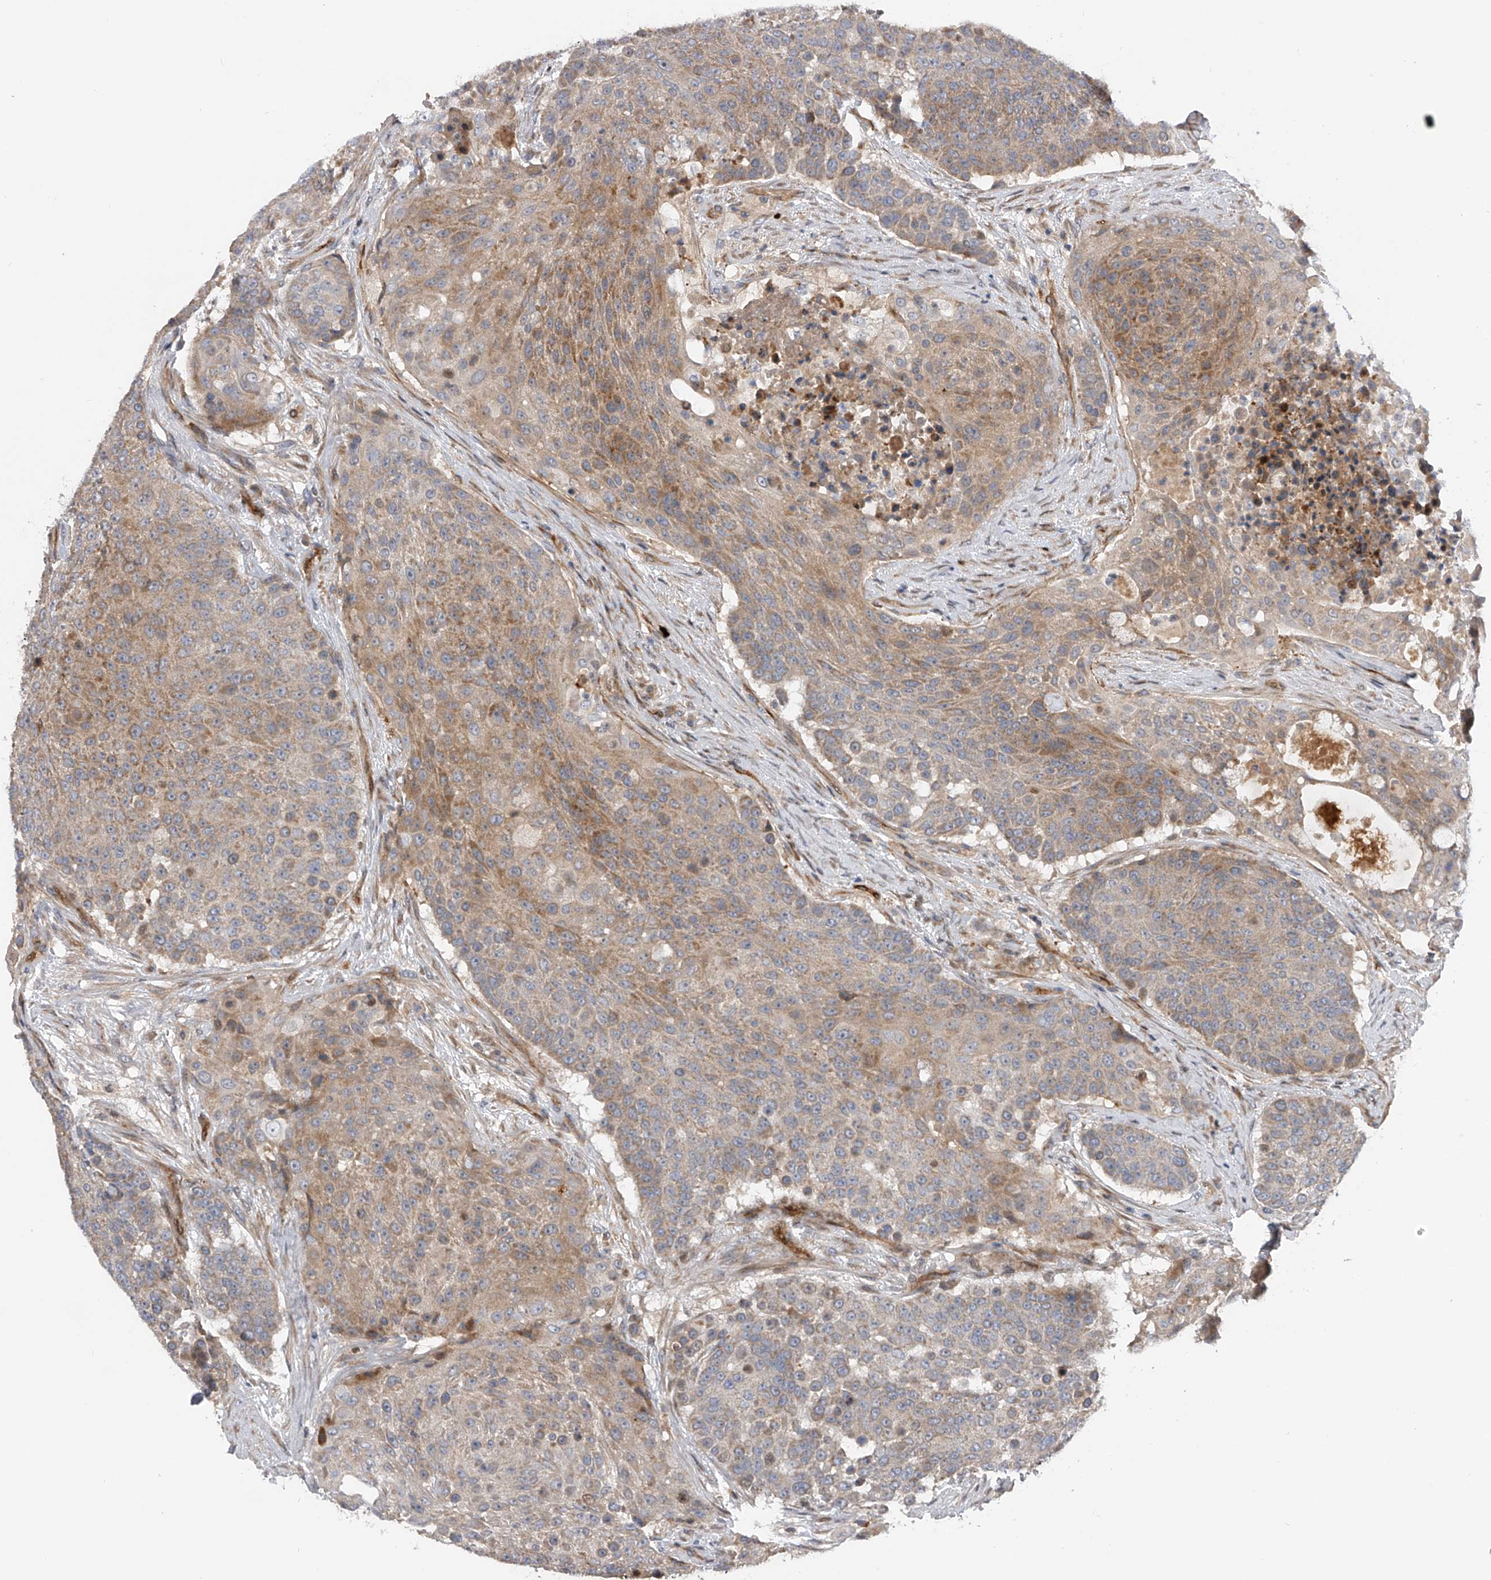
{"staining": {"intensity": "moderate", "quantity": ">75%", "location": "cytoplasmic/membranous"}, "tissue": "urothelial cancer", "cell_type": "Tumor cells", "image_type": "cancer", "snomed": [{"axis": "morphology", "description": "Urothelial carcinoma, High grade"}, {"axis": "topography", "description": "Urinary bladder"}], "caption": "Protein staining of urothelial cancer tissue exhibits moderate cytoplasmic/membranous positivity in about >75% of tumor cells. (Stains: DAB (3,3'-diaminobenzidine) in brown, nuclei in blue, Microscopy: brightfield microscopy at high magnification).", "gene": "PDSS2", "patient": {"sex": "female", "age": 63}}